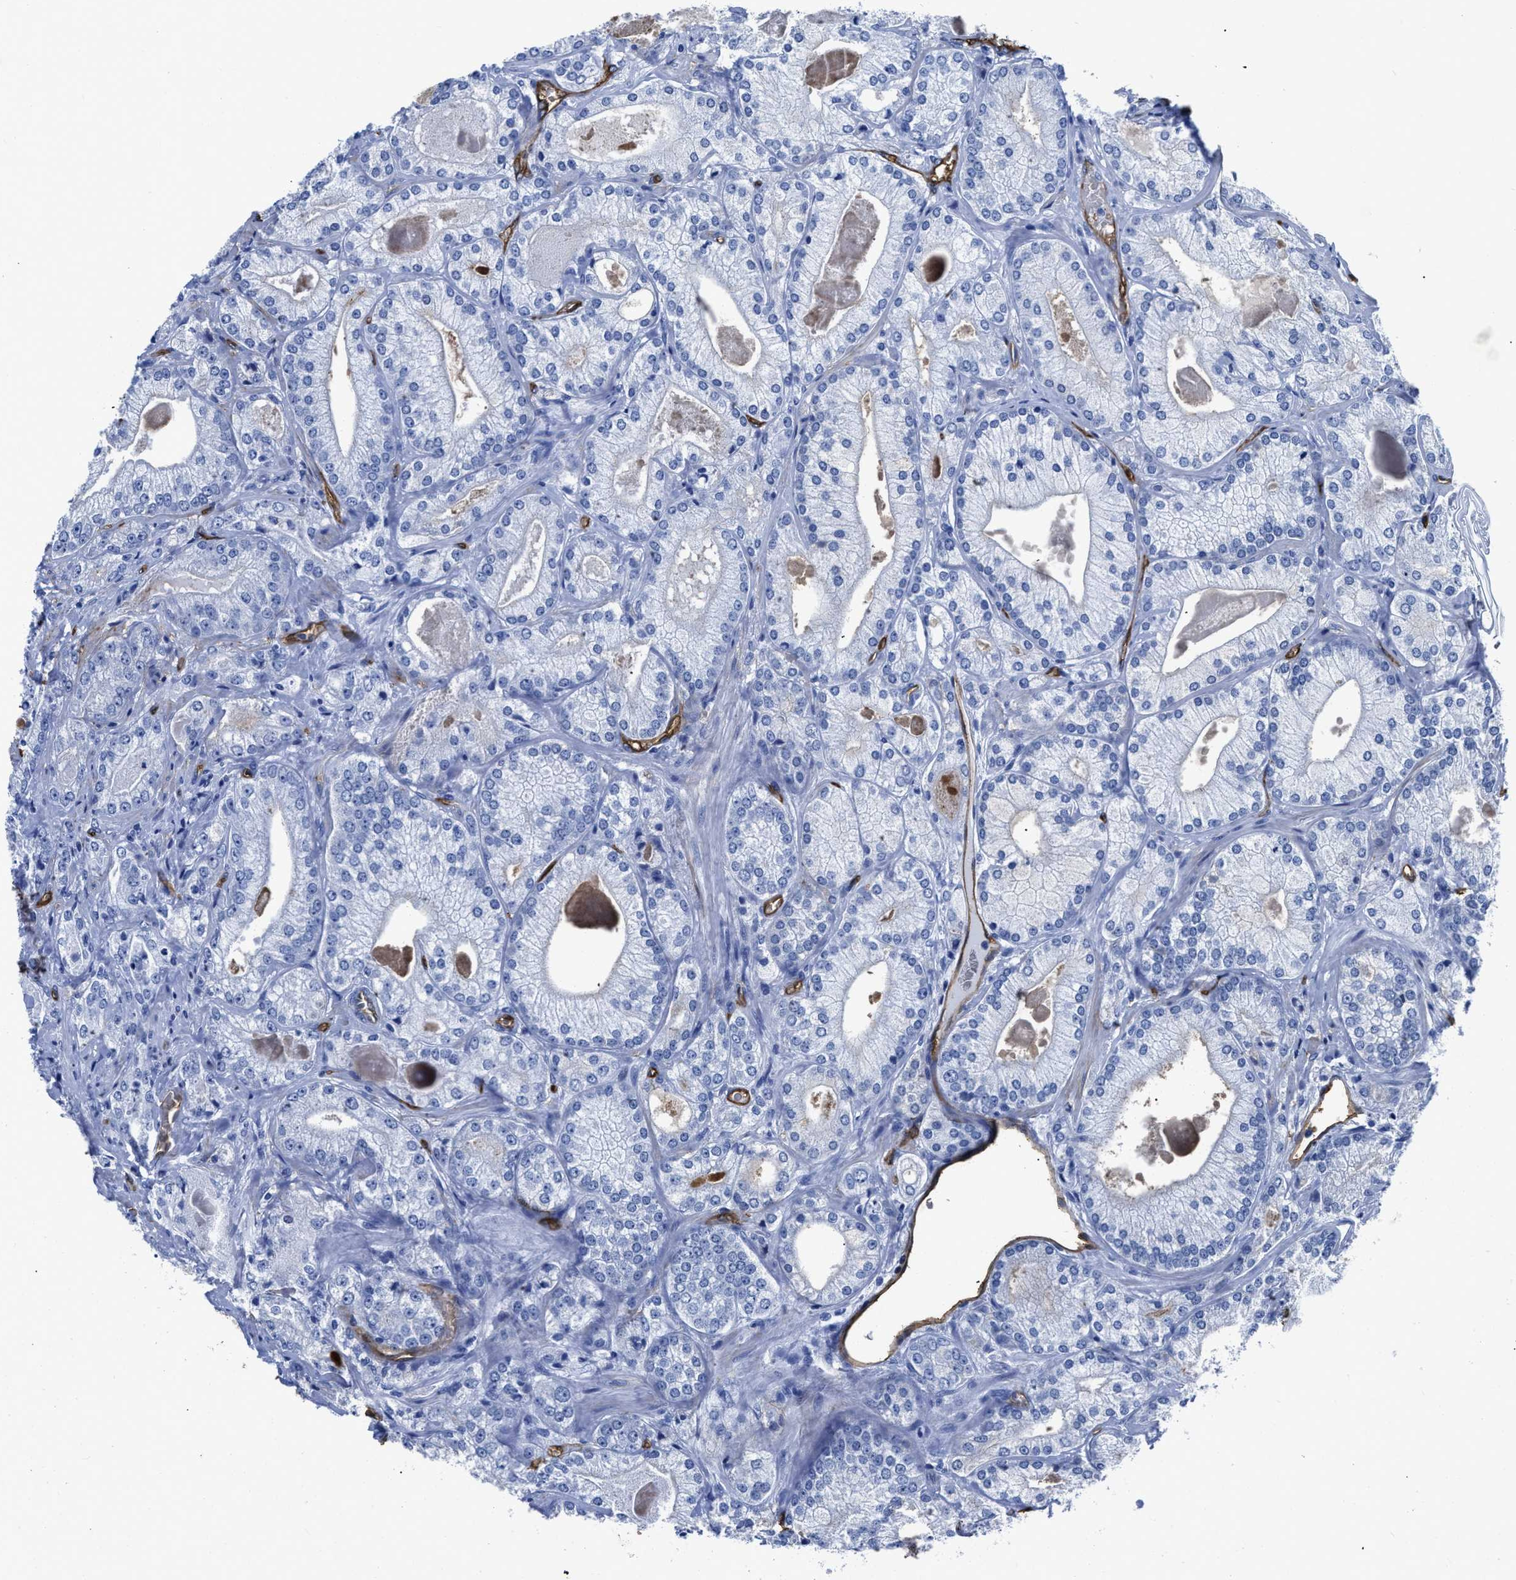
{"staining": {"intensity": "negative", "quantity": "none", "location": "none"}, "tissue": "prostate cancer", "cell_type": "Tumor cells", "image_type": "cancer", "snomed": [{"axis": "morphology", "description": "Adenocarcinoma, Low grade"}, {"axis": "topography", "description": "Prostate"}], "caption": "This histopathology image is of prostate cancer (adenocarcinoma (low-grade)) stained with IHC to label a protein in brown with the nuclei are counter-stained blue. There is no positivity in tumor cells.", "gene": "AQP1", "patient": {"sex": "male", "age": 65}}